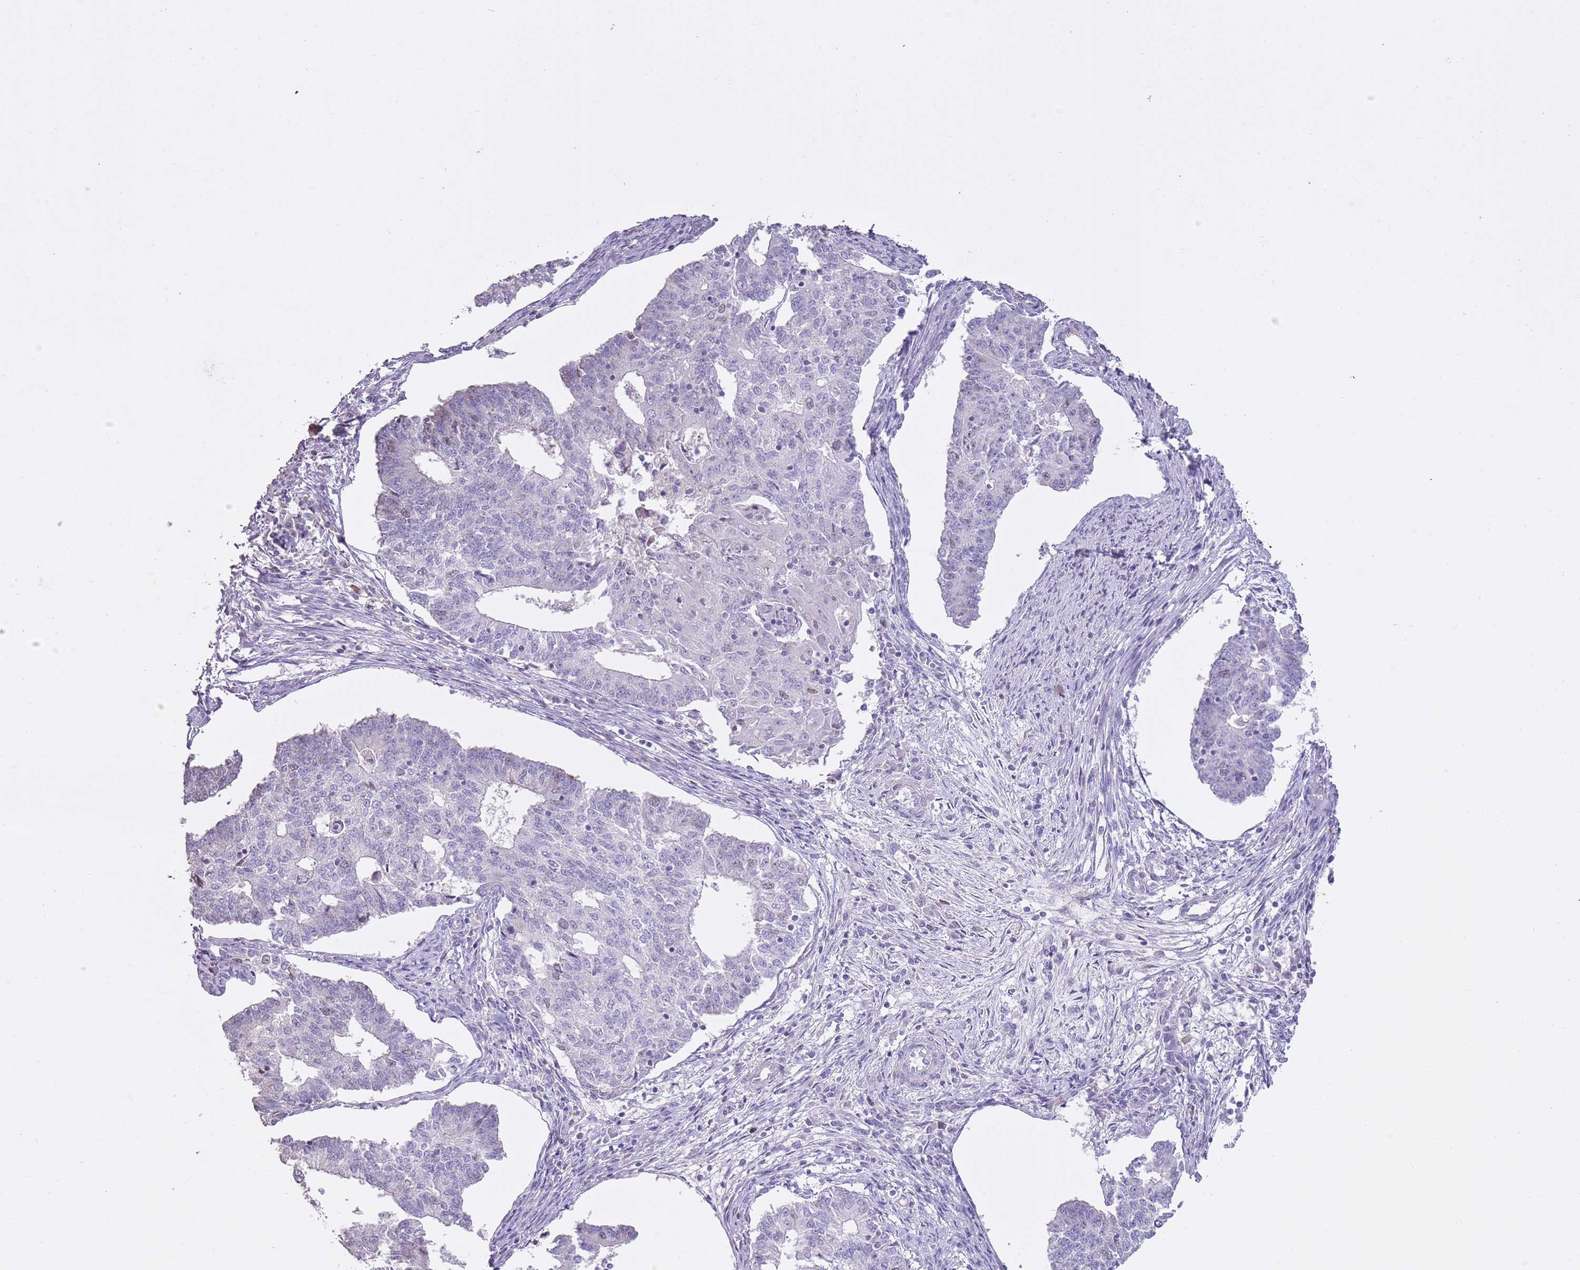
{"staining": {"intensity": "weak", "quantity": "<25%", "location": "nuclear"}, "tissue": "endometrial cancer", "cell_type": "Tumor cells", "image_type": "cancer", "snomed": [{"axis": "morphology", "description": "Adenocarcinoma, NOS"}, {"axis": "topography", "description": "Endometrium"}], "caption": "Tumor cells are negative for protein expression in human endometrial cancer (adenocarcinoma). (IHC, brightfield microscopy, high magnification).", "gene": "GMNN", "patient": {"sex": "female", "age": 56}}